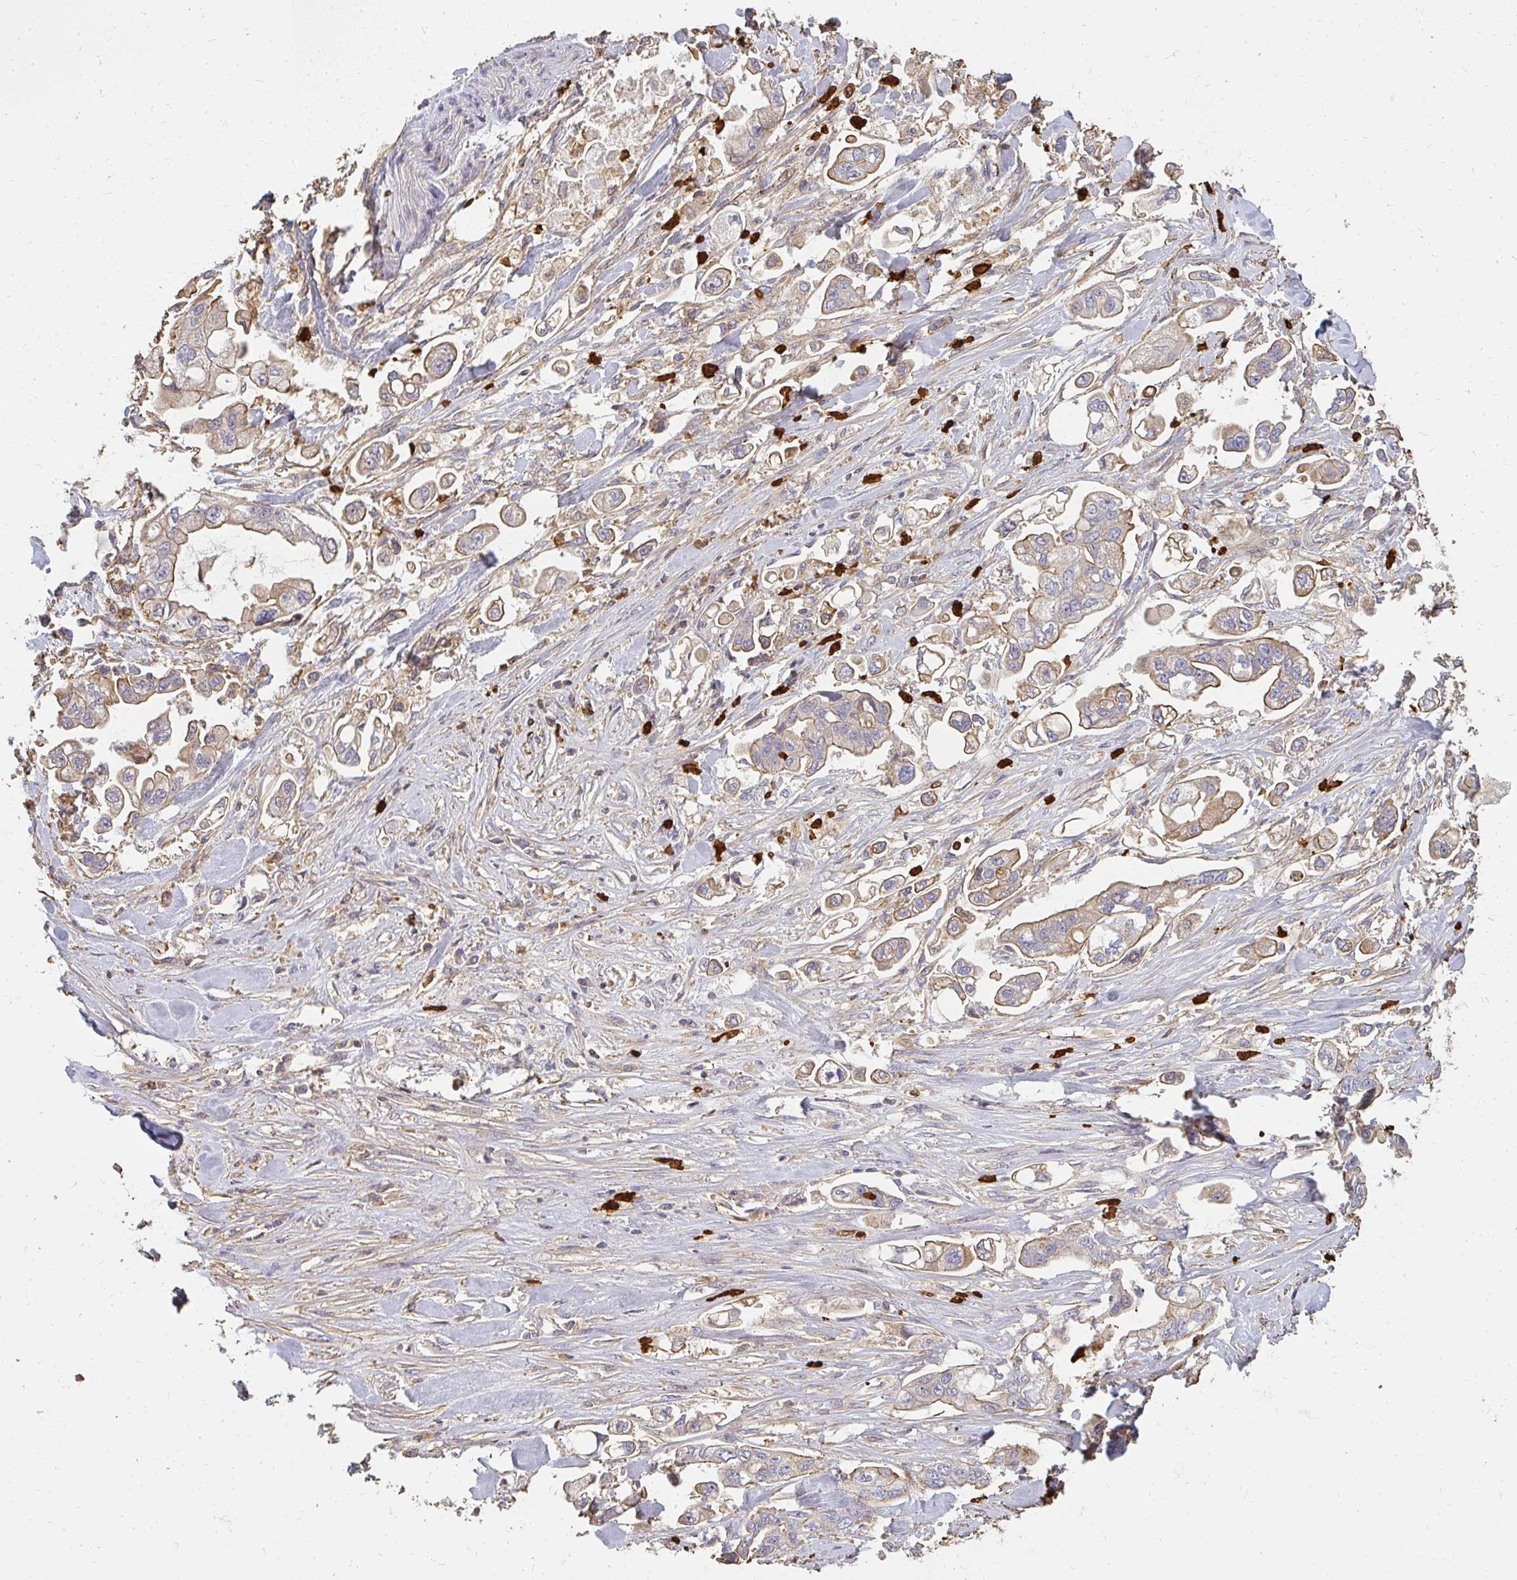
{"staining": {"intensity": "weak", "quantity": ">75%", "location": "cytoplasmic/membranous"}, "tissue": "stomach cancer", "cell_type": "Tumor cells", "image_type": "cancer", "snomed": [{"axis": "morphology", "description": "Adenocarcinoma, NOS"}, {"axis": "topography", "description": "Stomach"}], "caption": "A brown stain labels weak cytoplasmic/membranous staining of a protein in adenocarcinoma (stomach) tumor cells.", "gene": "CNTRL", "patient": {"sex": "male", "age": 62}}